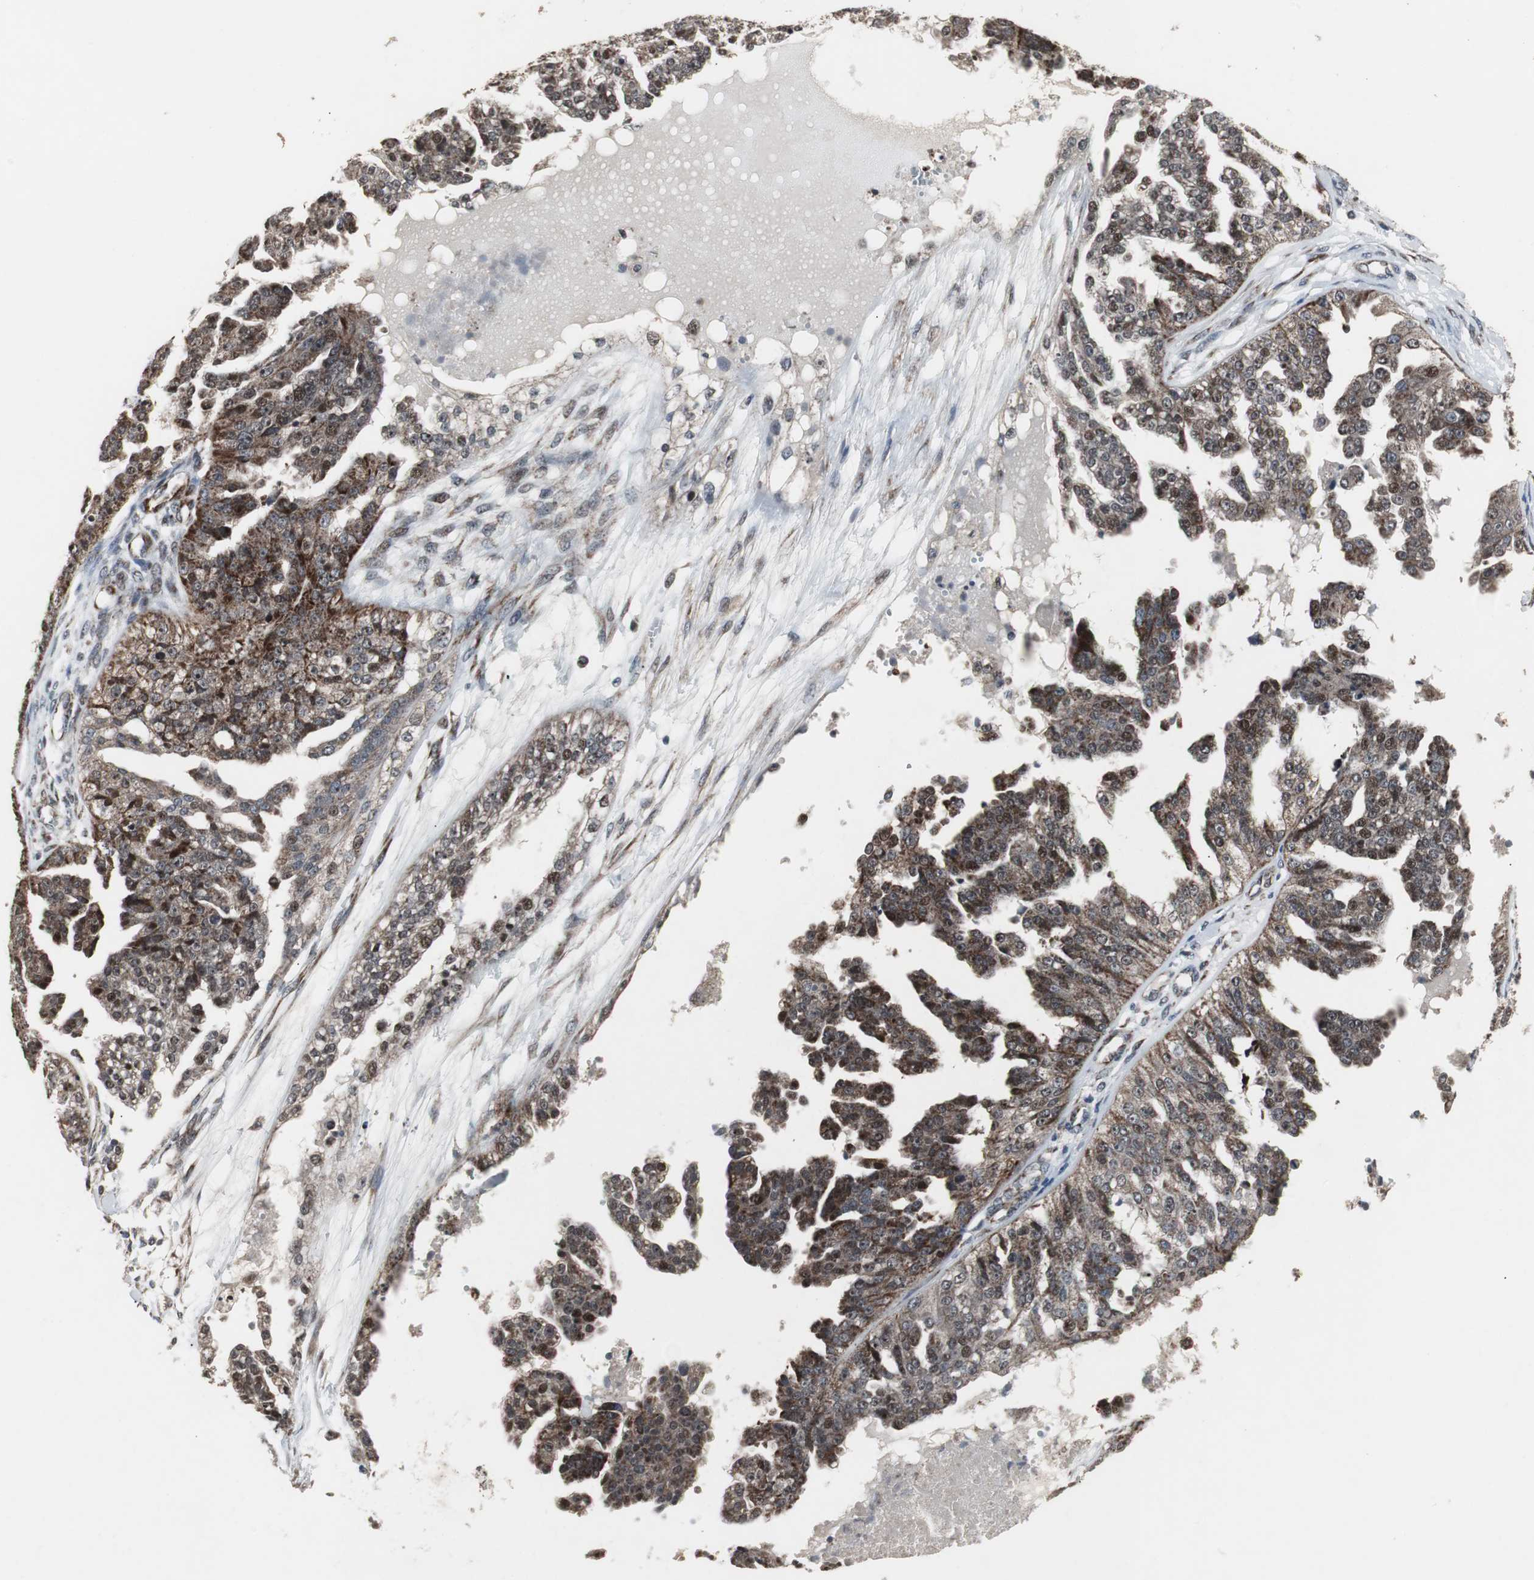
{"staining": {"intensity": "strong", "quantity": ">75%", "location": "cytoplasmic/membranous"}, "tissue": "ovarian cancer", "cell_type": "Tumor cells", "image_type": "cancer", "snomed": [{"axis": "morphology", "description": "Carcinoma, NOS"}, {"axis": "topography", "description": "Soft tissue"}, {"axis": "topography", "description": "Ovary"}], "caption": "Immunohistochemistry image of neoplastic tissue: human ovarian cancer (carcinoma) stained using IHC displays high levels of strong protein expression localized specifically in the cytoplasmic/membranous of tumor cells, appearing as a cytoplasmic/membranous brown color.", "gene": "MRPL40", "patient": {"sex": "female", "age": 54}}